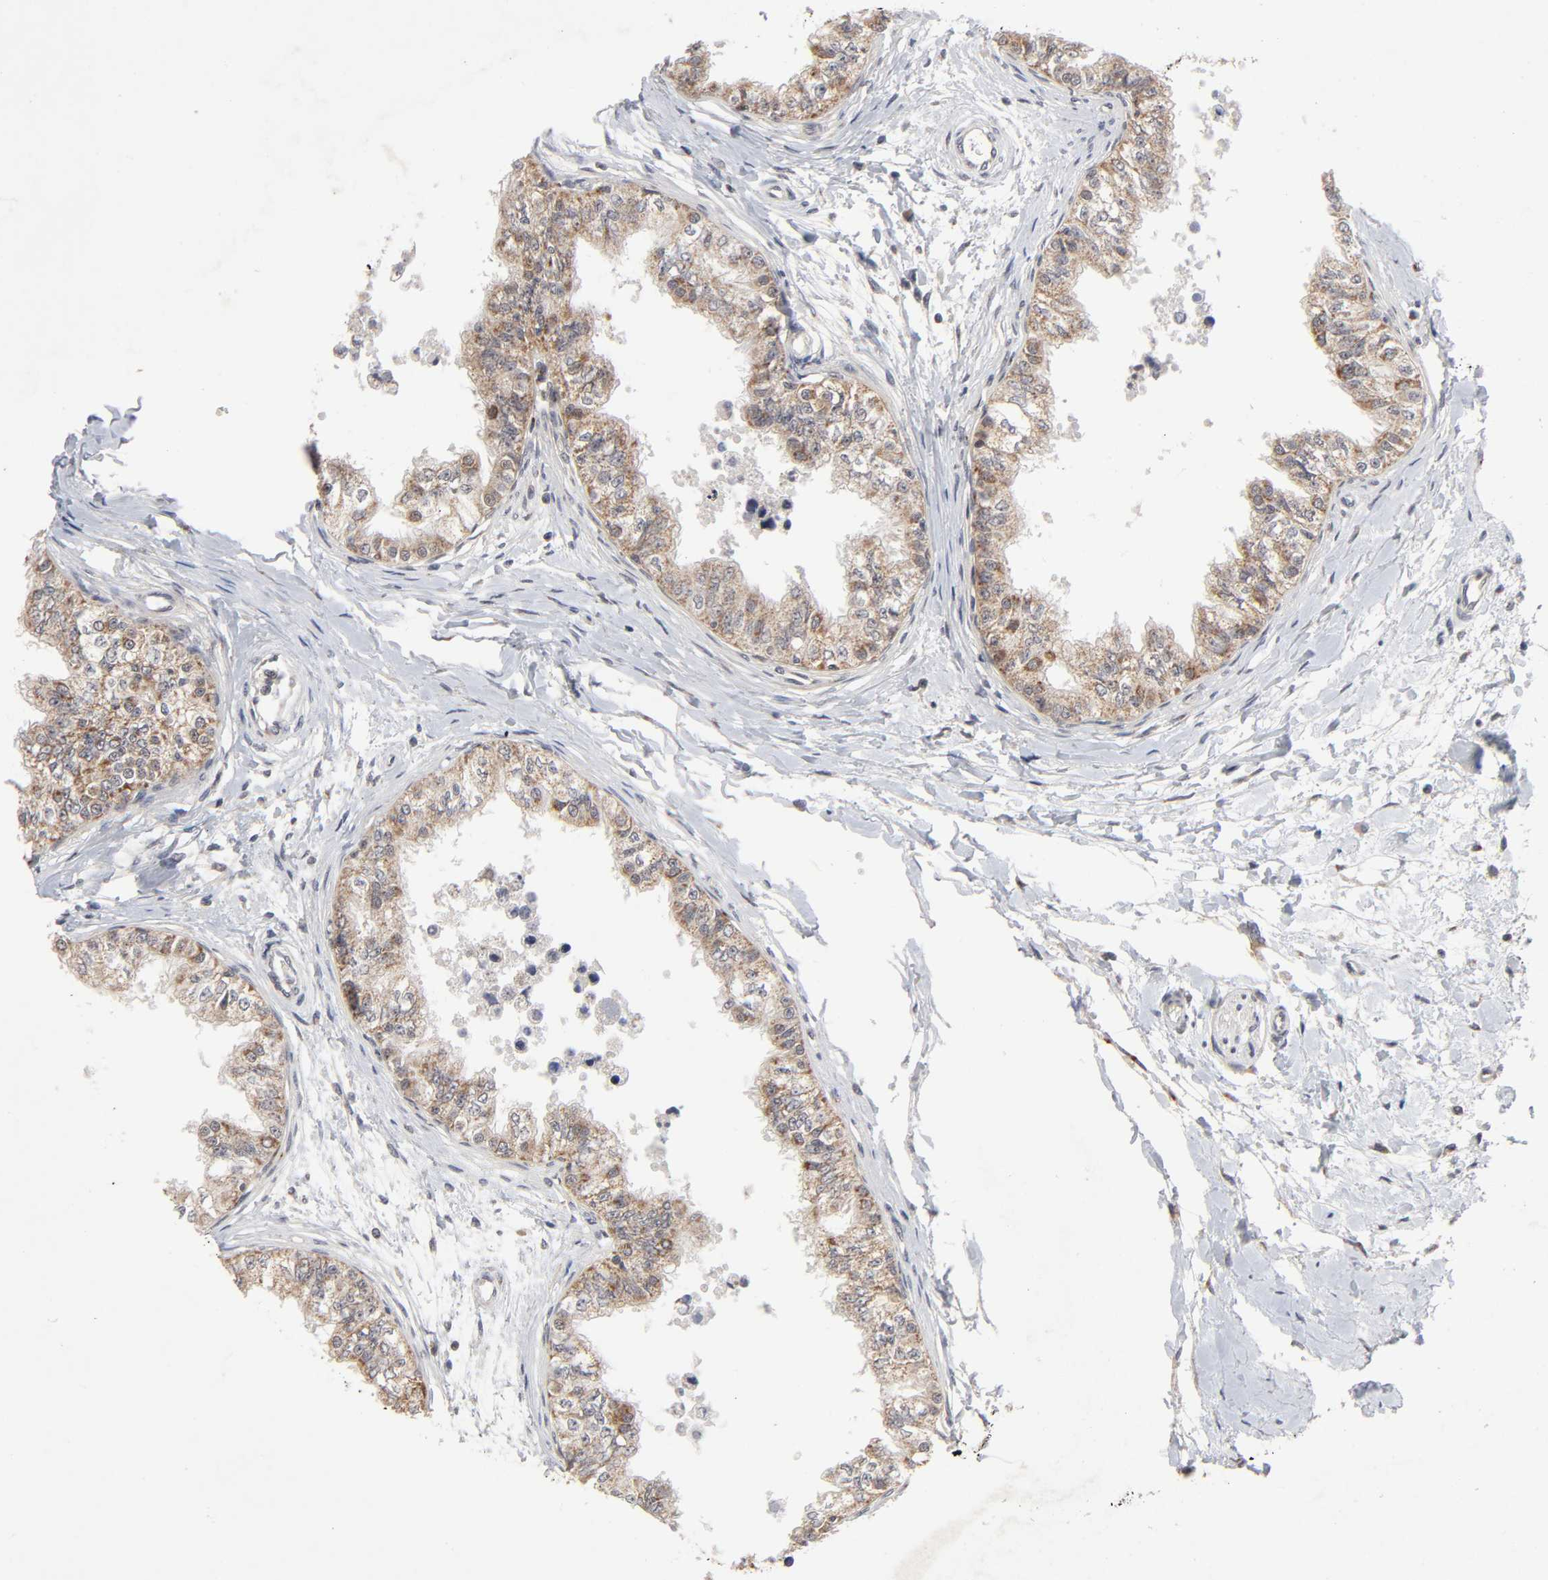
{"staining": {"intensity": "moderate", "quantity": ">75%", "location": "cytoplasmic/membranous"}, "tissue": "epididymis", "cell_type": "Glandular cells", "image_type": "normal", "snomed": [{"axis": "morphology", "description": "Normal tissue, NOS"}, {"axis": "morphology", "description": "Adenocarcinoma, metastatic, NOS"}, {"axis": "topography", "description": "Testis"}, {"axis": "topography", "description": "Epididymis"}], "caption": "A brown stain labels moderate cytoplasmic/membranous staining of a protein in glandular cells of unremarkable human epididymis. The staining was performed using DAB (3,3'-diaminobenzidine), with brown indicating positive protein expression. Nuclei are stained blue with hematoxylin.", "gene": "AUH", "patient": {"sex": "male", "age": 26}}